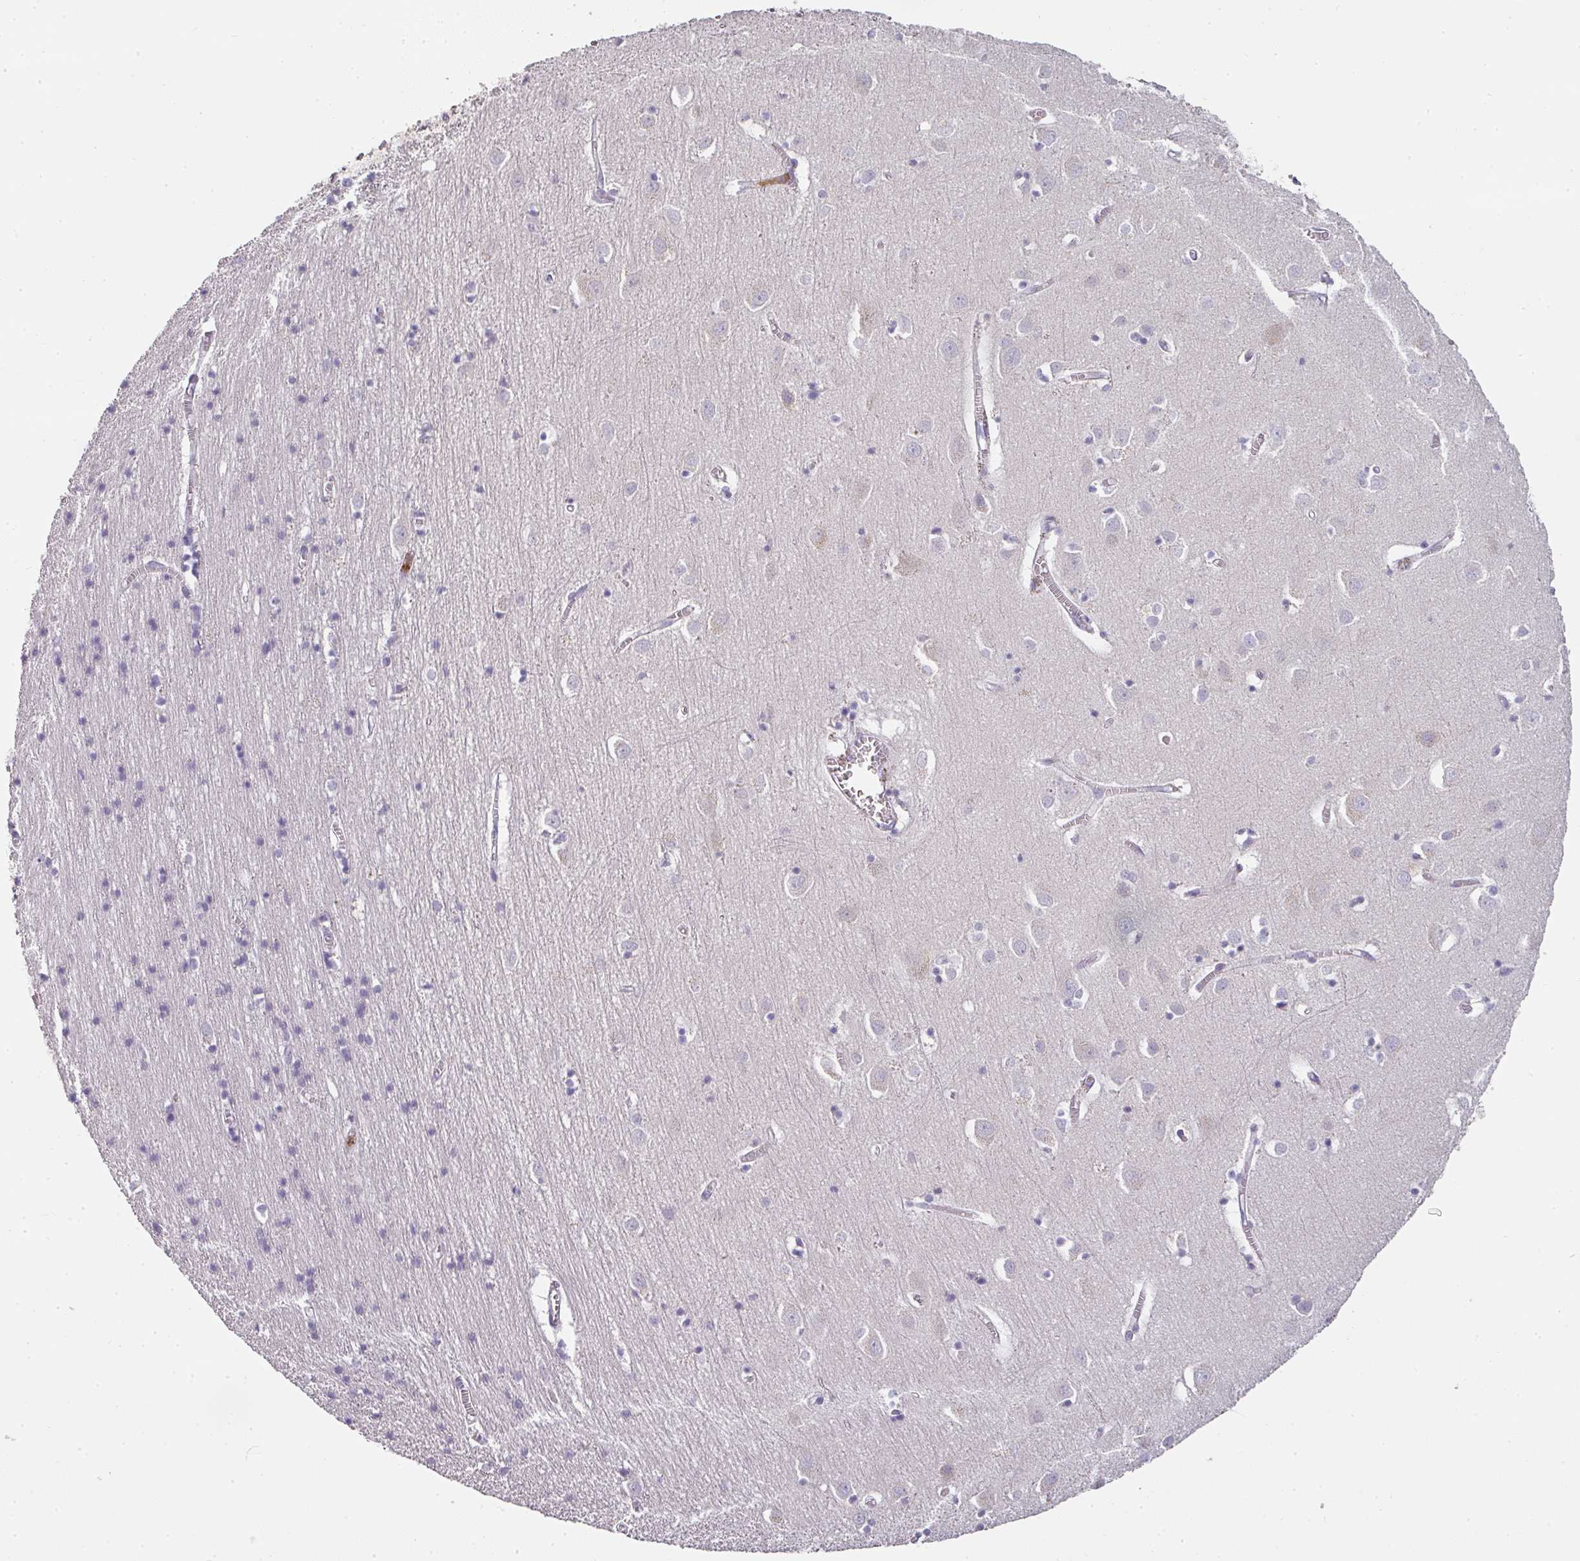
{"staining": {"intensity": "negative", "quantity": "none", "location": "none"}, "tissue": "cerebral cortex", "cell_type": "Endothelial cells", "image_type": "normal", "snomed": [{"axis": "morphology", "description": "Normal tissue, NOS"}, {"axis": "topography", "description": "Cerebral cortex"}], "caption": "A photomicrograph of human cerebral cortex is negative for staining in endothelial cells. Brightfield microscopy of IHC stained with DAB (brown) and hematoxylin (blue), captured at high magnification.", "gene": "CAMP", "patient": {"sex": "male", "age": 70}}